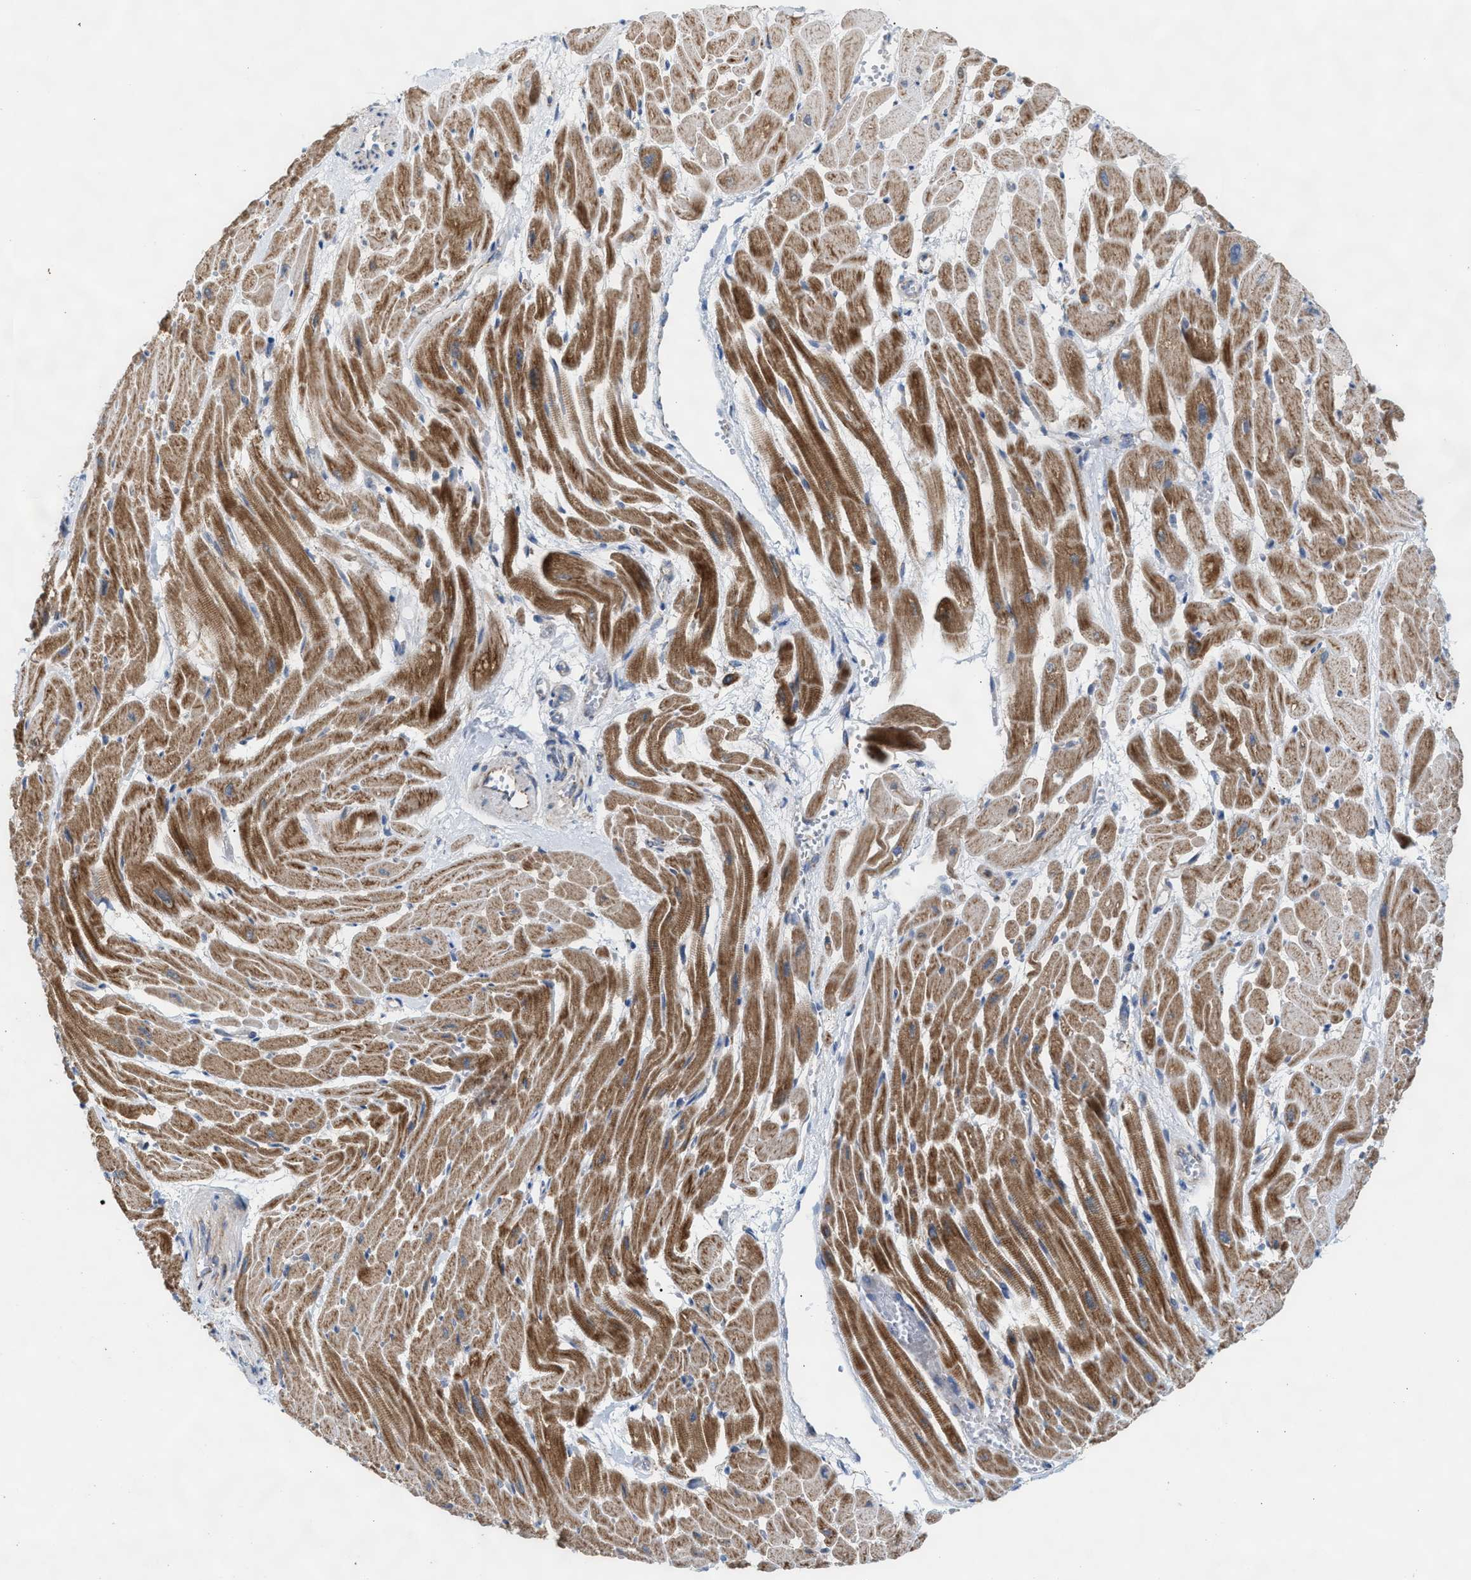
{"staining": {"intensity": "strong", "quantity": ">75%", "location": "cytoplasmic/membranous"}, "tissue": "heart muscle", "cell_type": "Cardiomyocytes", "image_type": "normal", "snomed": [{"axis": "morphology", "description": "Normal tissue, NOS"}, {"axis": "topography", "description": "Heart"}], "caption": "The immunohistochemical stain shows strong cytoplasmic/membranous expression in cardiomyocytes of normal heart muscle. (DAB IHC with brightfield microscopy, high magnification).", "gene": "PMPCA", "patient": {"sex": "male", "age": 45}}